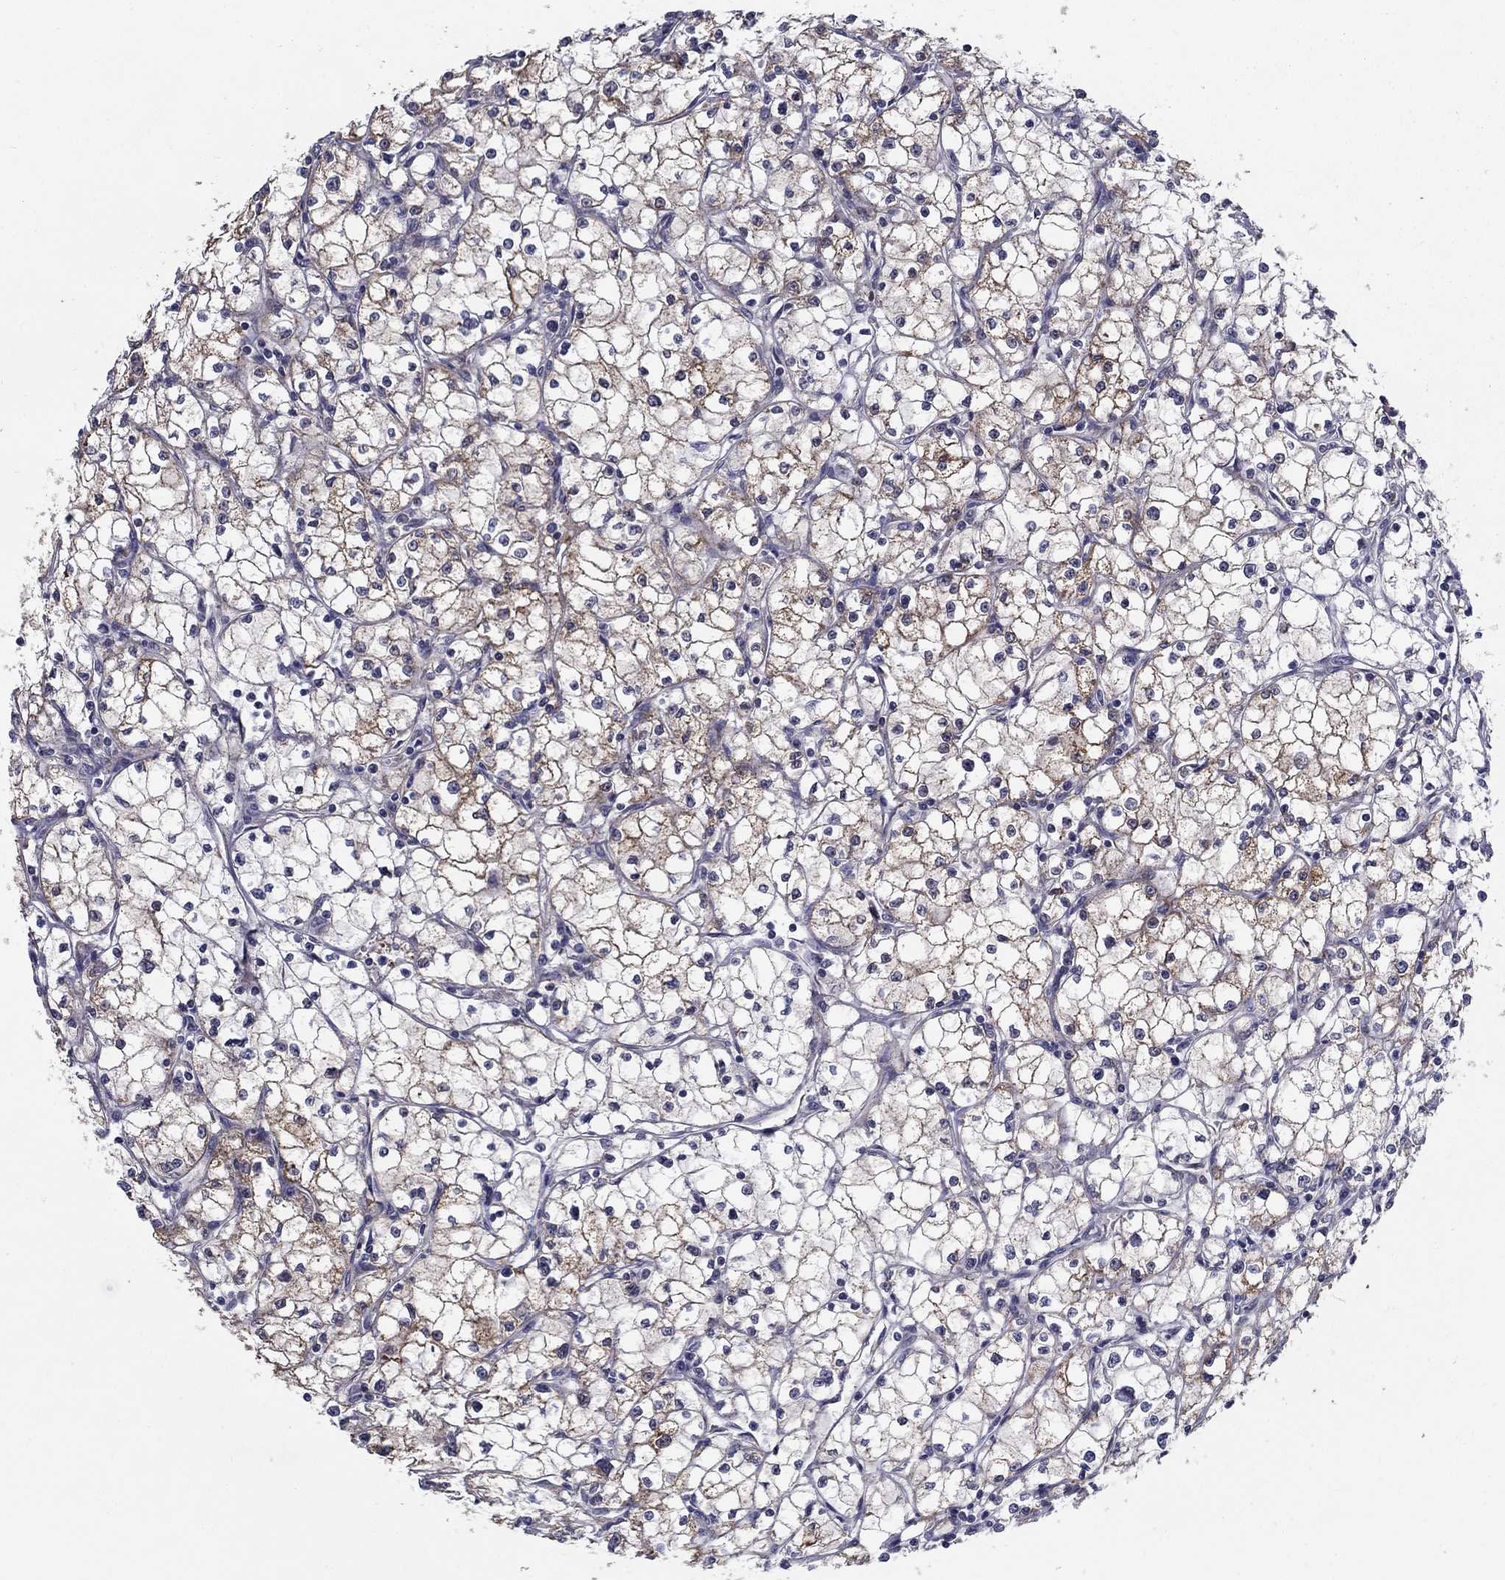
{"staining": {"intensity": "moderate", "quantity": "25%-75%", "location": "cytoplasmic/membranous"}, "tissue": "renal cancer", "cell_type": "Tumor cells", "image_type": "cancer", "snomed": [{"axis": "morphology", "description": "Adenocarcinoma, NOS"}, {"axis": "topography", "description": "Kidney"}], "caption": "IHC (DAB) staining of renal cancer shows moderate cytoplasmic/membranous protein staining in approximately 25%-75% of tumor cells. The staining is performed using DAB brown chromogen to label protein expression. The nuclei are counter-stained blue using hematoxylin.", "gene": "LACTB2", "patient": {"sex": "male", "age": 67}}